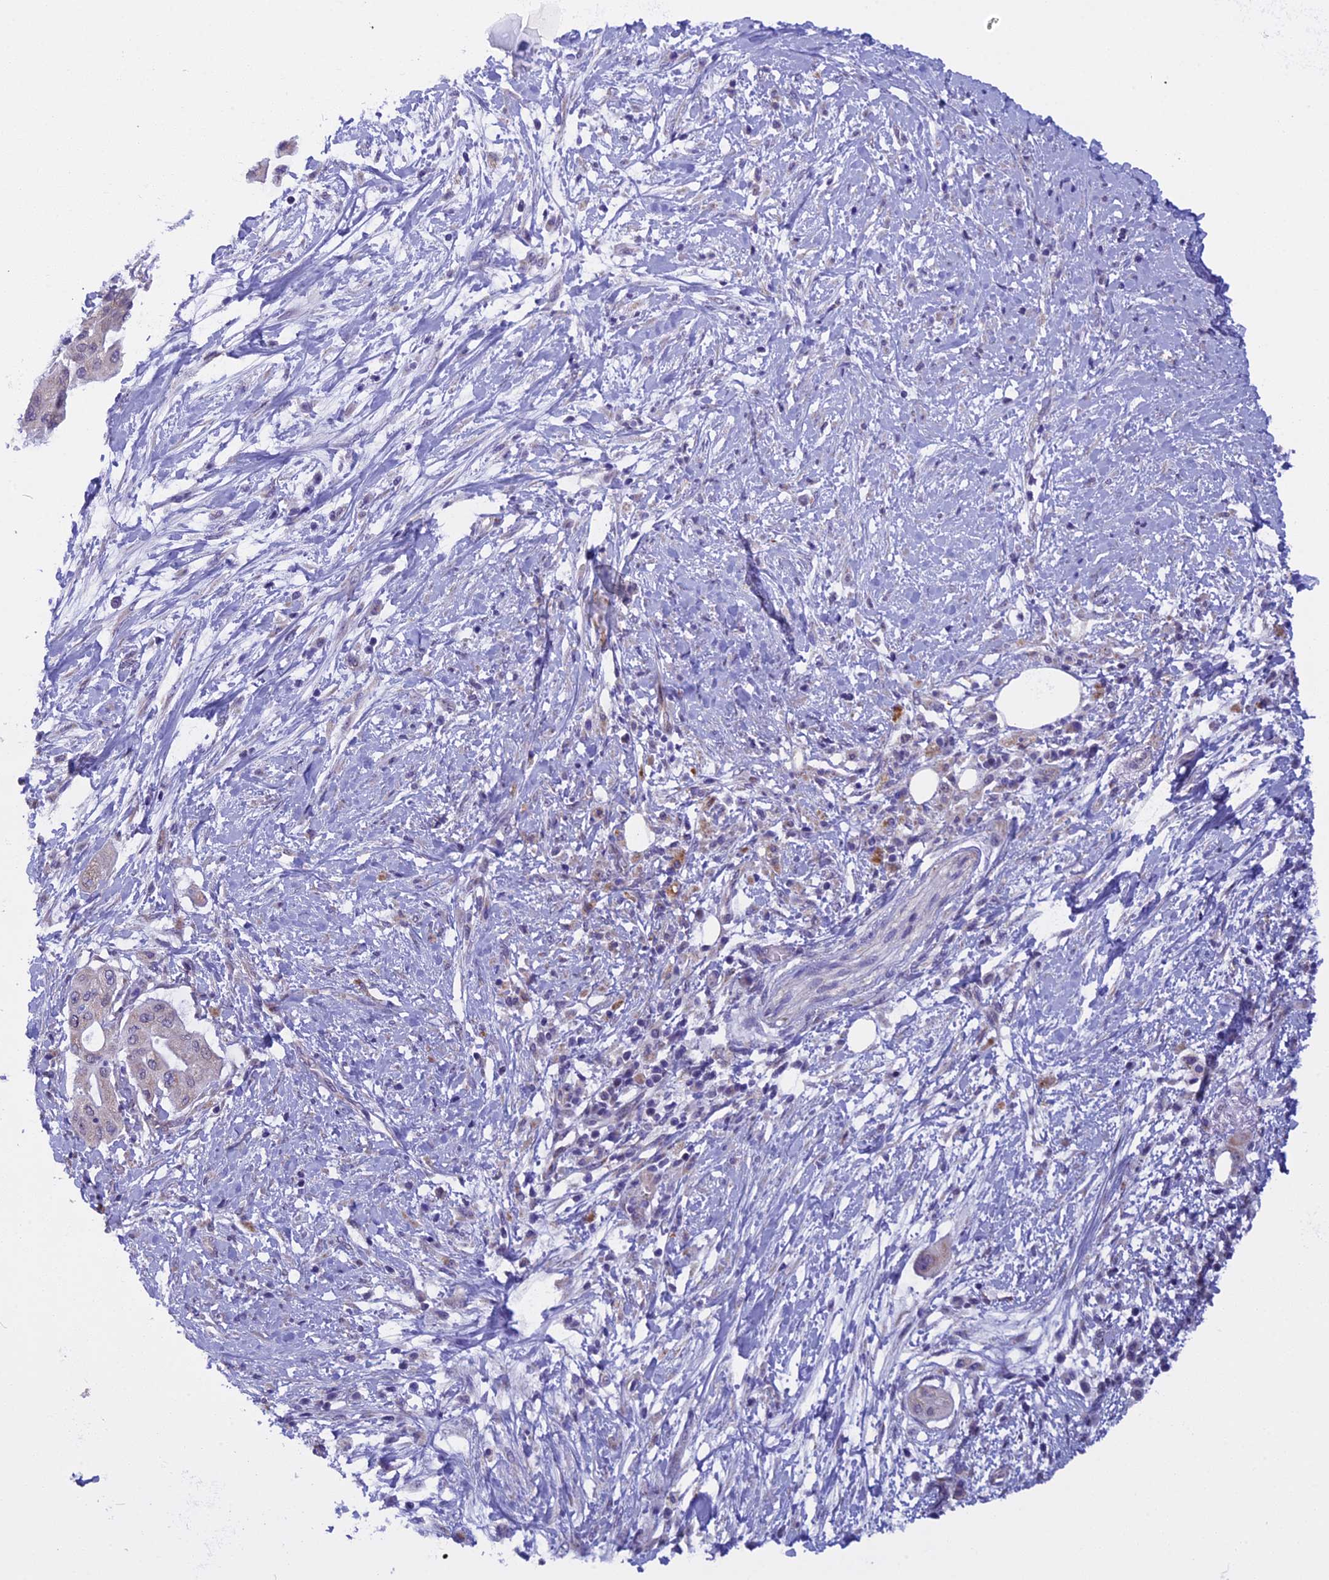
{"staining": {"intensity": "weak", "quantity": "<25%", "location": "cytoplasmic/membranous"}, "tissue": "pancreatic cancer", "cell_type": "Tumor cells", "image_type": "cancer", "snomed": [{"axis": "morphology", "description": "Adenocarcinoma, NOS"}, {"axis": "topography", "description": "Pancreas"}], "caption": "Histopathology image shows no significant protein positivity in tumor cells of adenocarcinoma (pancreatic).", "gene": "ZNF317", "patient": {"sex": "male", "age": 68}}